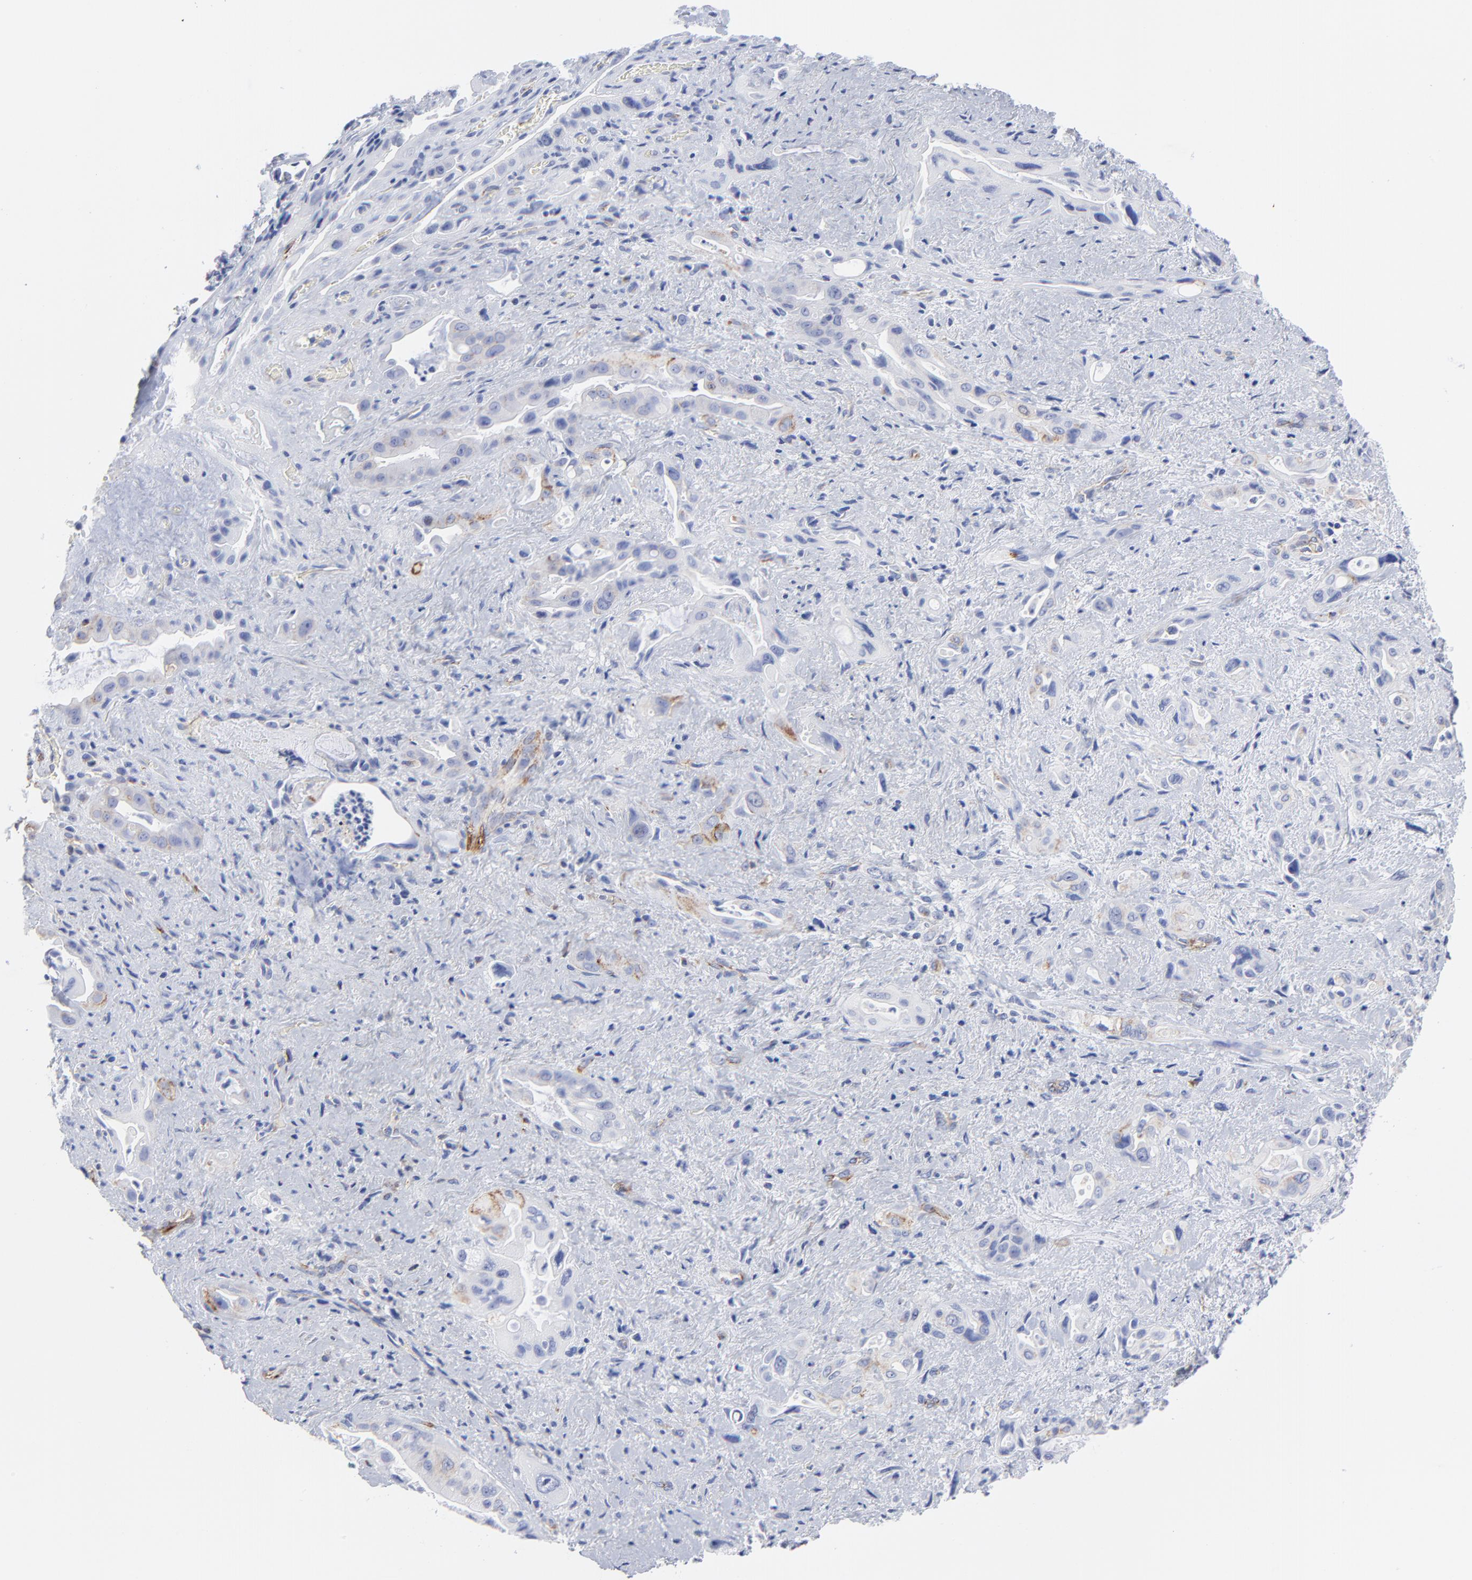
{"staining": {"intensity": "weak", "quantity": "<25%", "location": "cytoplasmic/membranous"}, "tissue": "pancreatic cancer", "cell_type": "Tumor cells", "image_type": "cancer", "snomed": [{"axis": "morphology", "description": "Adenocarcinoma, NOS"}, {"axis": "topography", "description": "Pancreas"}], "caption": "Tumor cells are negative for brown protein staining in adenocarcinoma (pancreatic).", "gene": "CNTN3", "patient": {"sex": "male", "age": 77}}